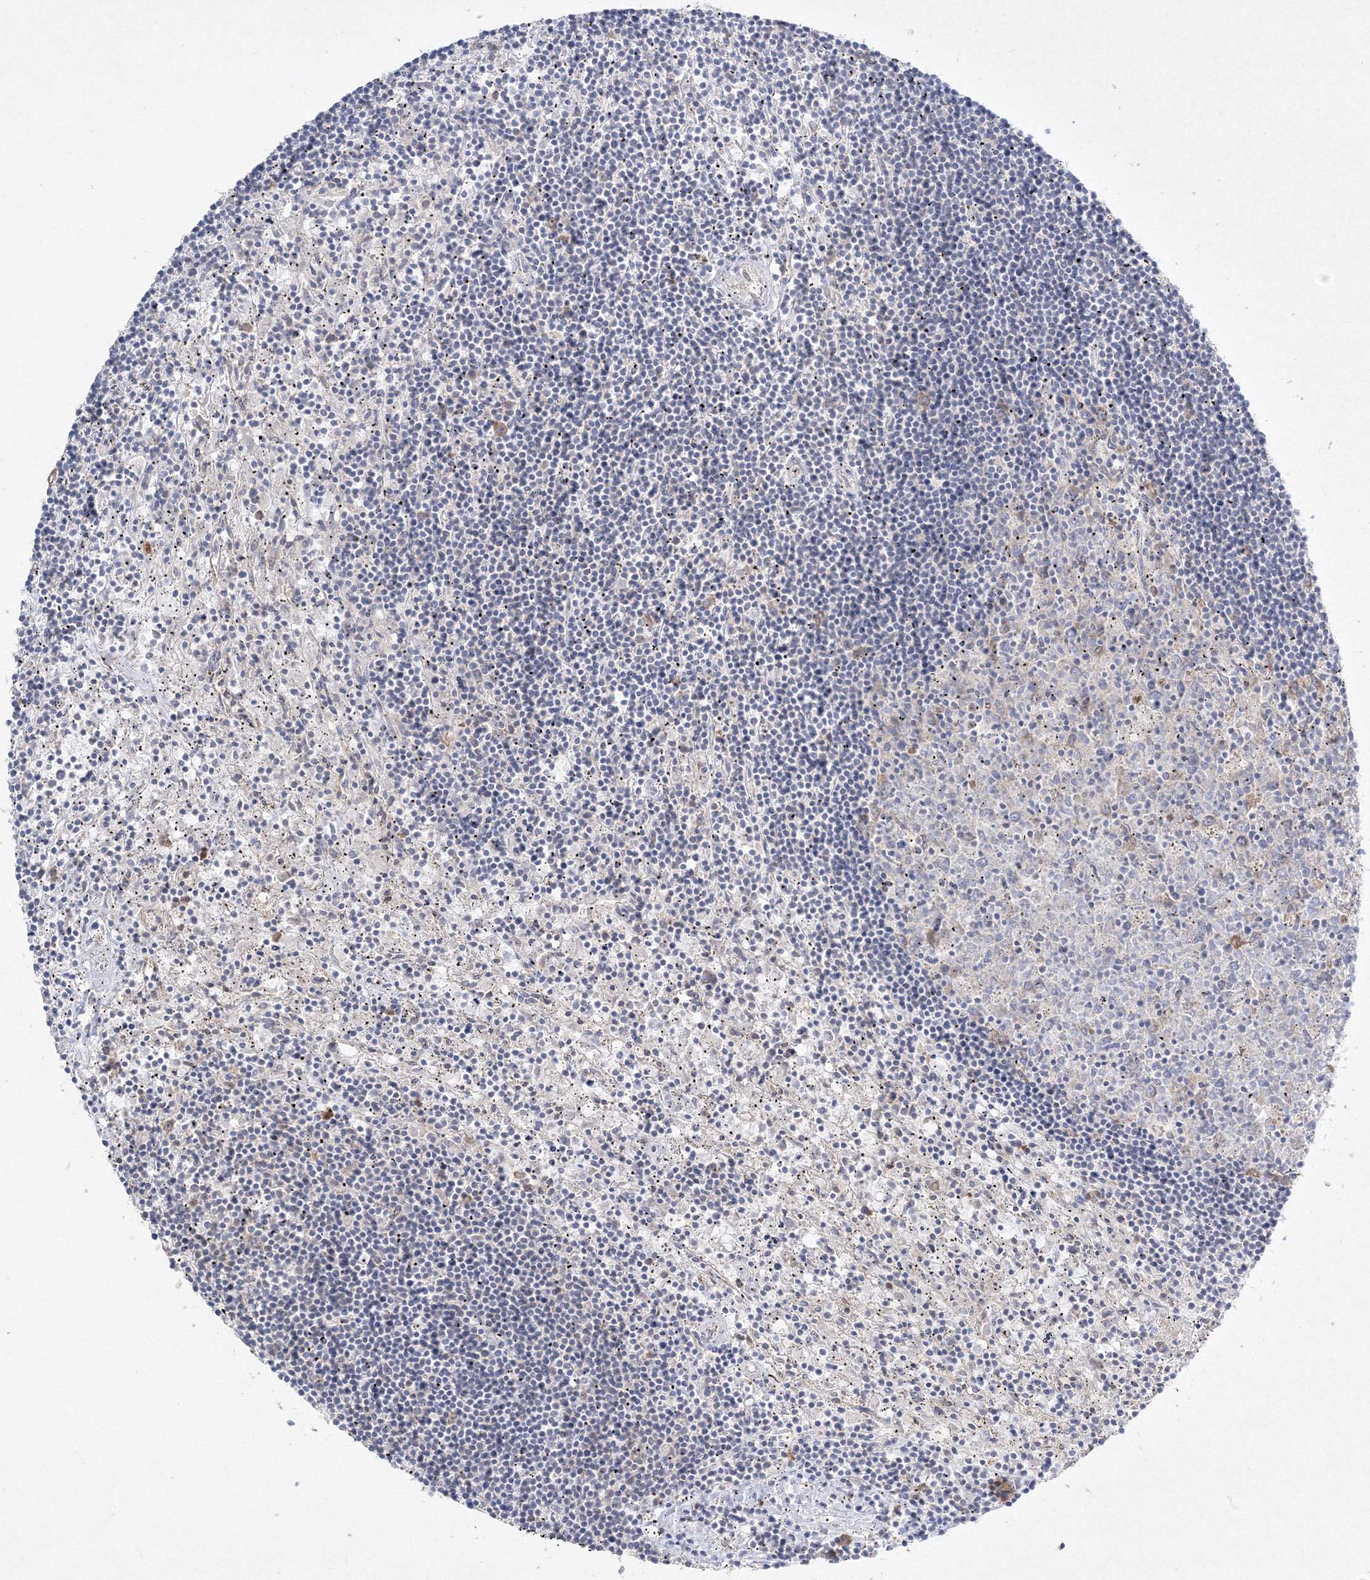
{"staining": {"intensity": "negative", "quantity": "none", "location": "none"}, "tissue": "lymphoma", "cell_type": "Tumor cells", "image_type": "cancer", "snomed": [{"axis": "morphology", "description": "Malignant lymphoma, non-Hodgkin's type, Low grade"}, {"axis": "topography", "description": "Spleen"}], "caption": "A histopathology image of malignant lymphoma, non-Hodgkin's type (low-grade) stained for a protein shows no brown staining in tumor cells.", "gene": "FBXL8", "patient": {"sex": "male", "age": 76}}